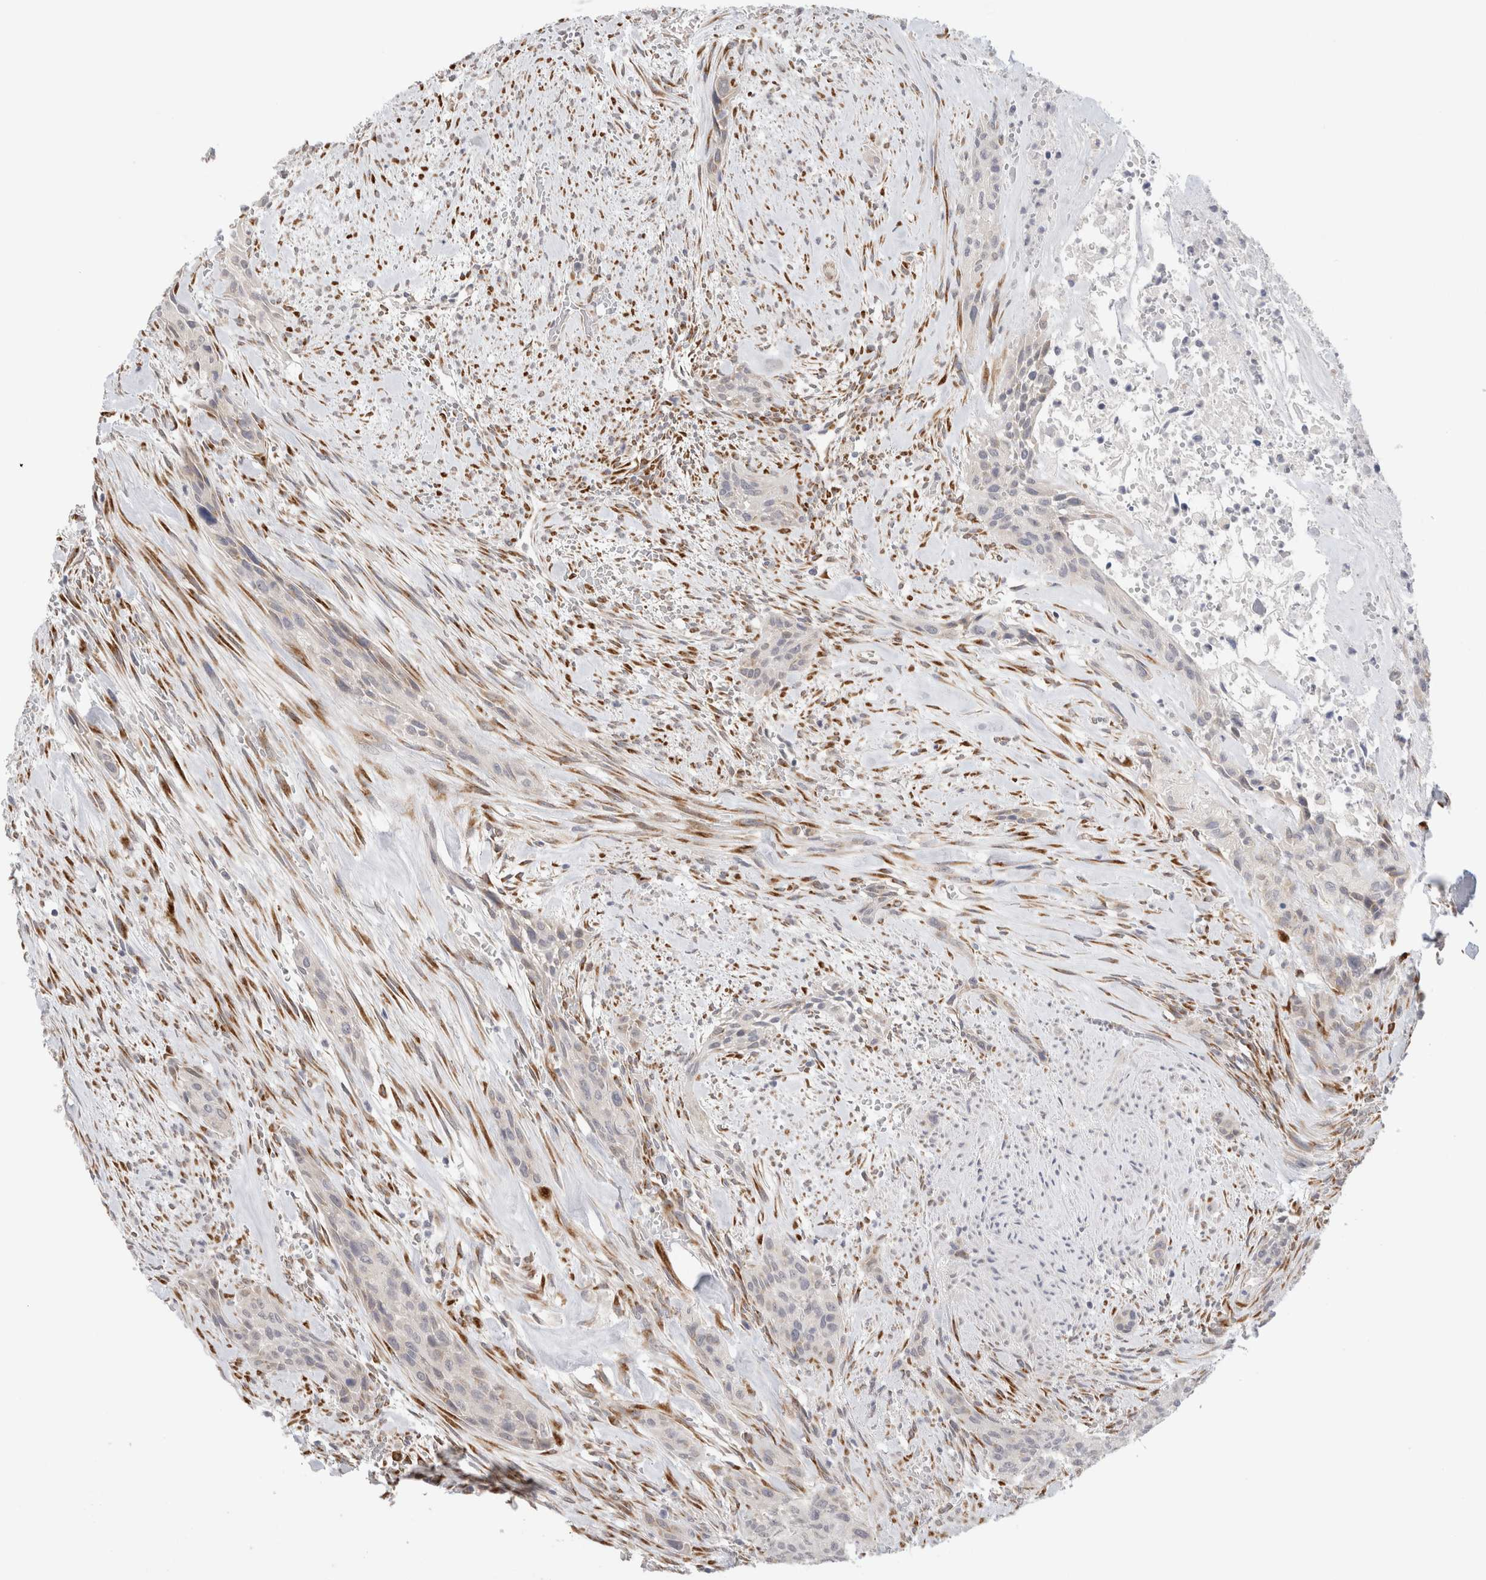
{"staining": {"intensity": "negative", "quantity": "none", "location": "none"}, "tissue": "urothelial cancer", "cell_type": "Tumor cells", "image_type": "cancer", "snomed": [{"axis": "morphology", "description": "Urothelial carcinoma, High grade"}, {"axis": "topography", "description": "Urinary bladder"}], "caption": "Immunohistochemistry image of neoplastic tissue: human urothelial carcinoma (high-grade) stained with DAB demonstrates no significant protein staining in tumor cells.", "gene": "HDLBP", "patient": {"sex": "male", "age": 35}}